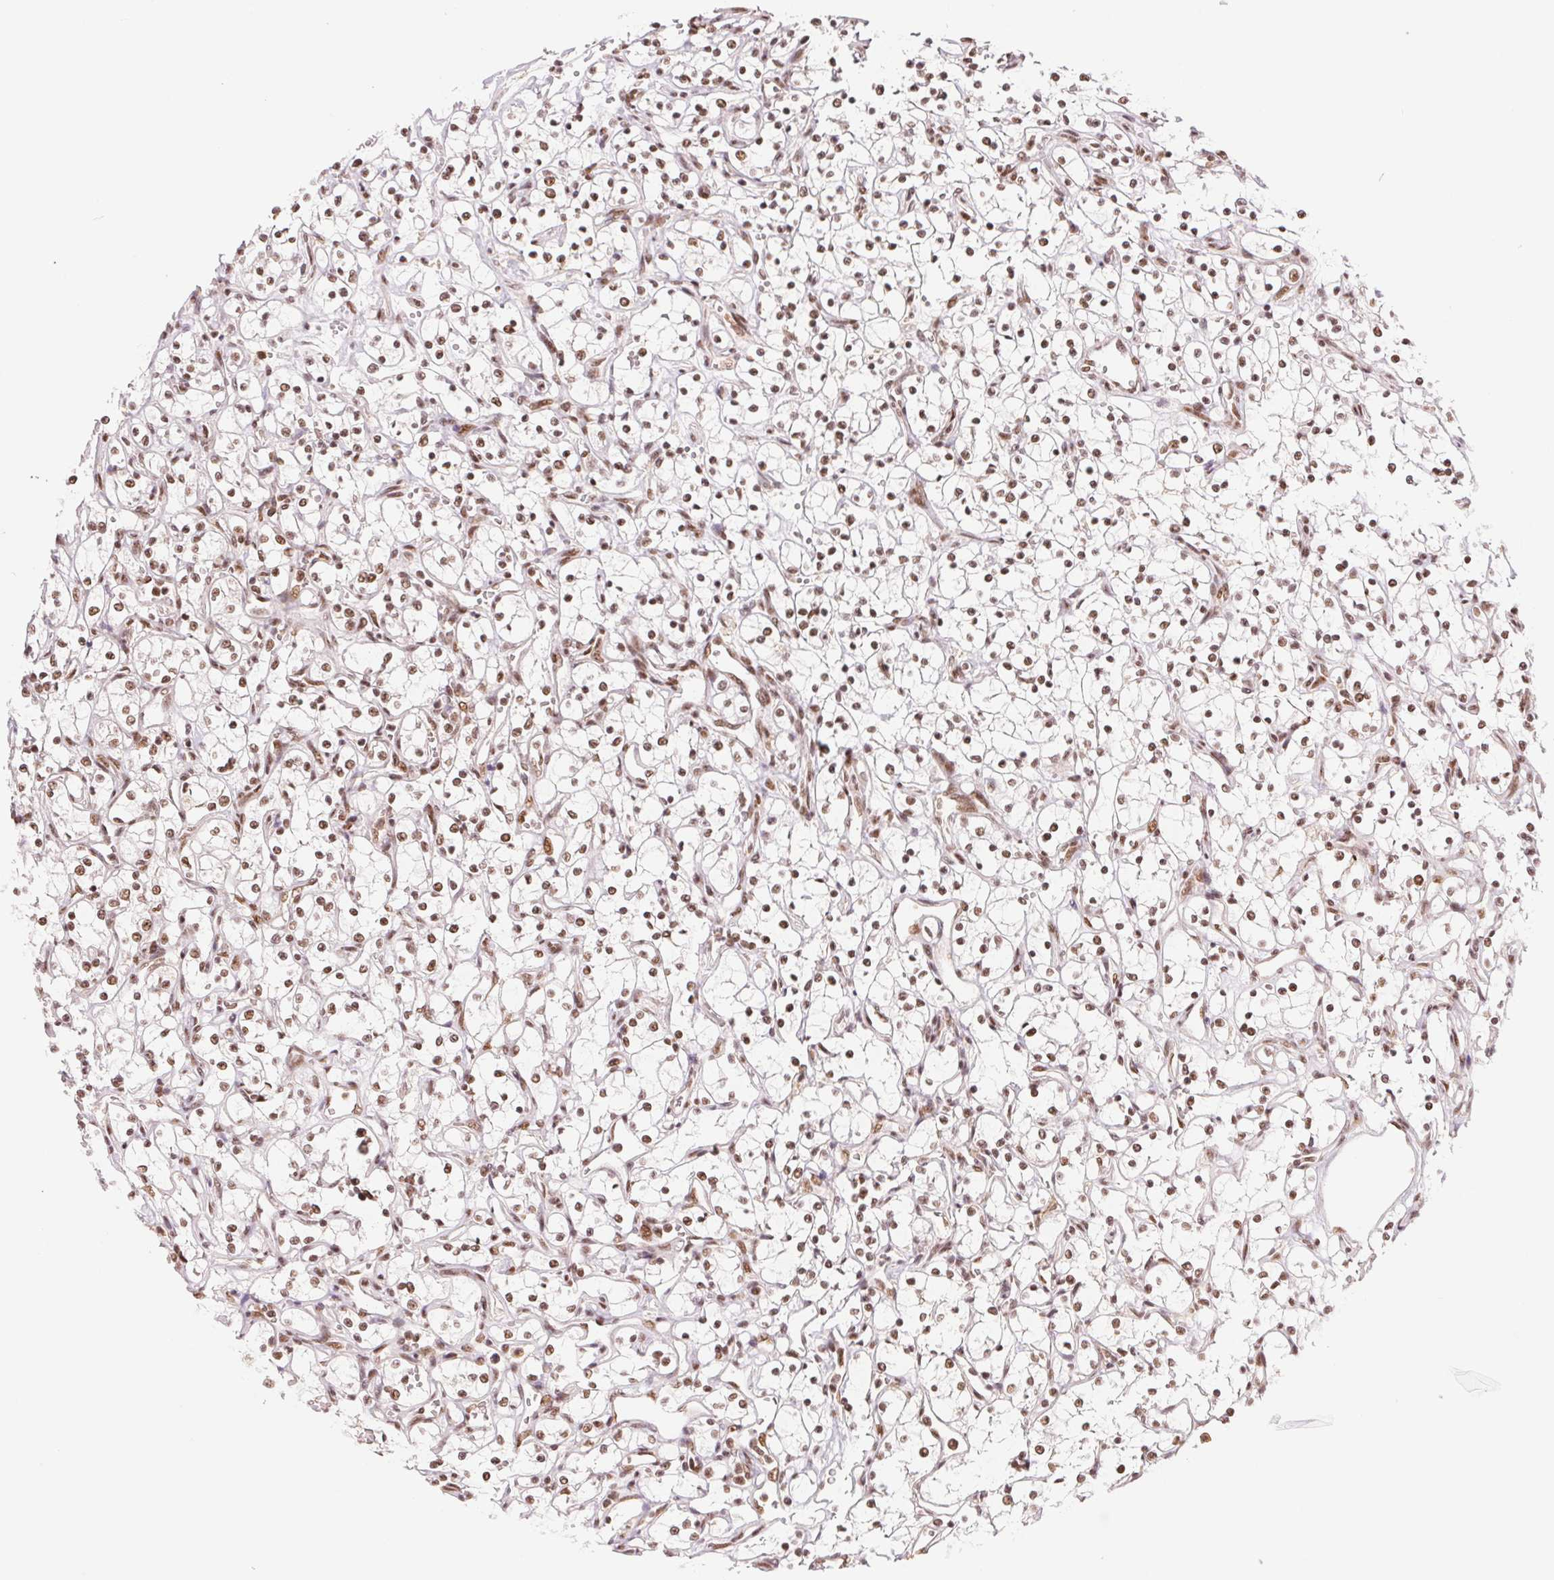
{"staining": {"intensity": "moderate", "quantity": ">75%", "location": "nuclear"}, "tissue": "renal cancer", "cell_type": "Tumor cells", "image_type": "cancer", "snomed": [{"axis": "morphology", "description": "Adenocarcinoma, NOS"}, {"axis": "topography", "description": "Kidney"}], "caption": "Renal cancer stained with a protein marker shows moderate staining in tumor cells.", "gene": "SREK1", "patient": {"sex": "female", "age": 69}}